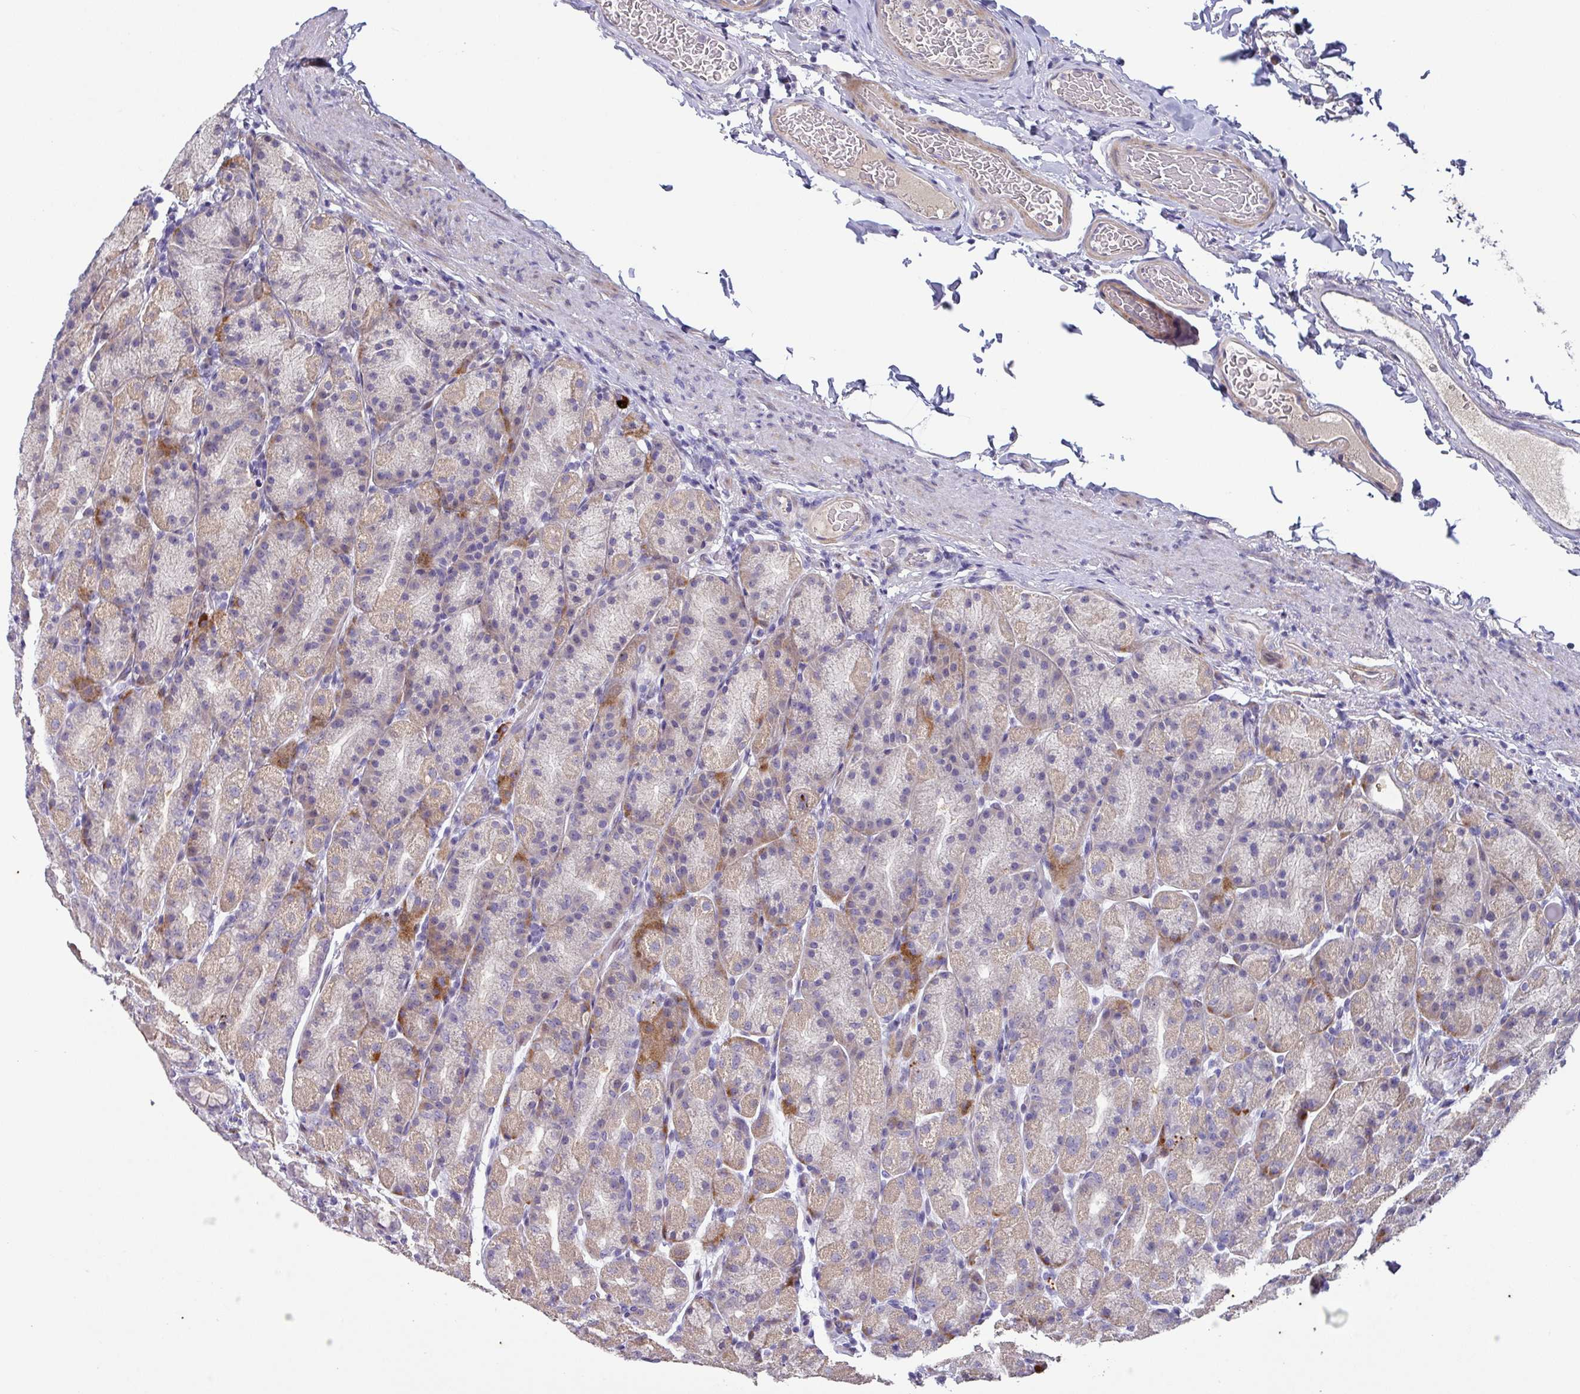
{"staining": {"intensity": "moderate", "quantity": "<25%", "location": "cytoplasmic/membranous"}, "tissue": "stomach", "cell_type": "Glandular cells", "image_type": "normal", "snomed": [{"axis": "morphology", "description": "Normal tissue, NOS"}, {"axis": "topography", "description": "Stomach, upper"}, {"axis": "topography", "description": "Stomach"}], "caption": "Immunohistochemical staining of normal stomach displays moderate cytoplasmic/membranous protein positivity in approximately <25% of glandular cells.", "gene": "KLHL3", "patient": {"sex": "male", "age": 68}}